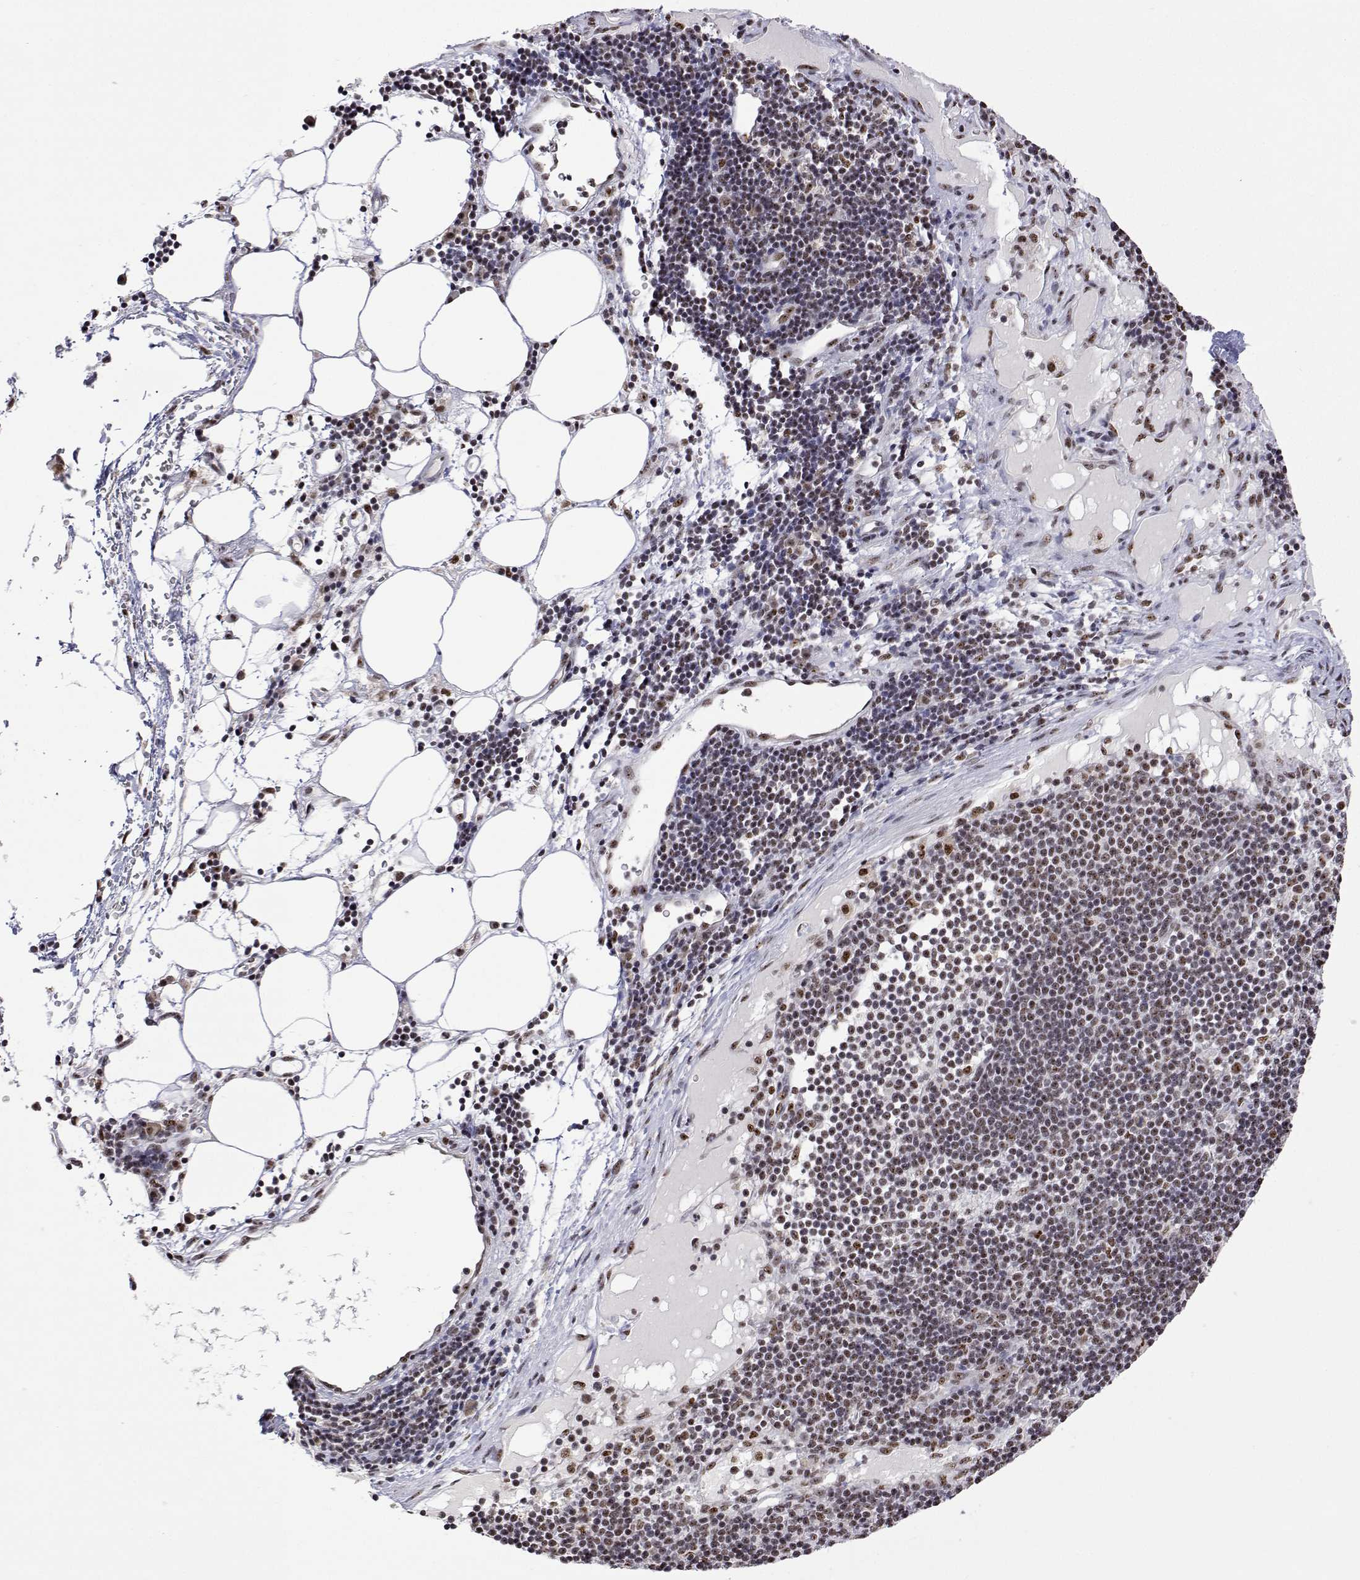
{"staining": {"intensity": "moderate", "quantity": ">75%", "location": "nuclear"}, "tissue": "pancreatic cancer", "cell_type": "Tumor cells", "image_type": "cancer", "snomed": [{"axis": "morphology", "description": "Adenocarcinoma, NOS"}, {"axis": "topography", "description": "Pancreas"}], "caption": "Approximately >75% of tumor cells in human adenocarcinoma (pancreatic) demonstrate moderate nuclear protein positivity as visualized by brown immunohistochemical staining.", "gene": "ADAR", "patient": {"sex": "male", "age": 71}}